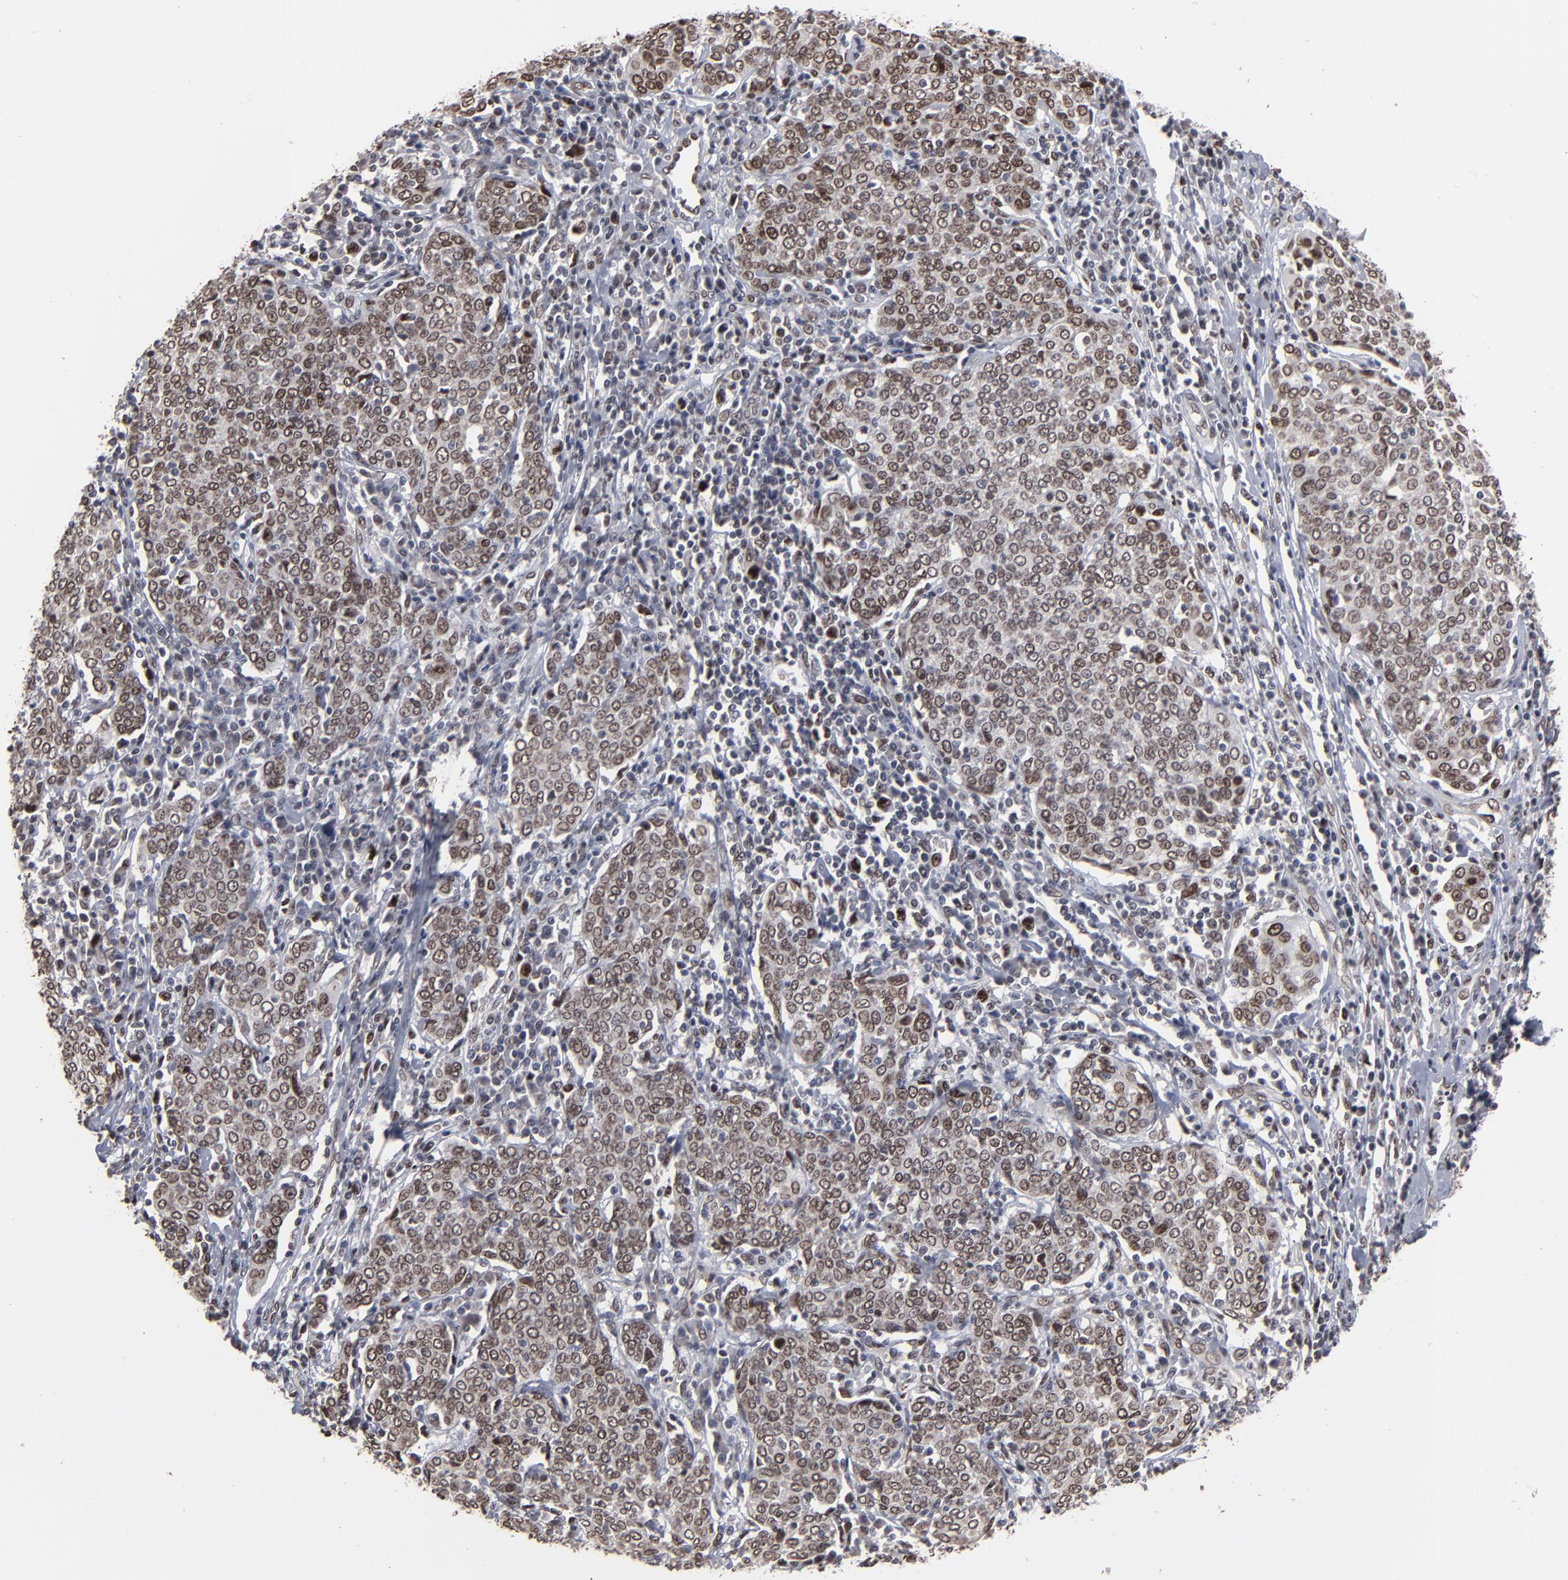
{"staining": {"intensity": "moderate", "quantity": "25%-75%", "location": "cytoplasmic/membranous,nuclear"}, "tissue": "cervical cancer", "cell_type": "Tumor cells", "image_type": "cancer", "snomed": [{"axis": "morphology", "description": "Squamous cell carcinoma, NOS"}, {"axis": "topography", "description": "Cervix"}], "caption": "The immunohistochemical stain shows moderate cytoplasmic/membranous and nuclear positivity in tumor cells of cervical cancer tissue.", "gene": "BAZ1A", "patient": {"sex": "female", "age": 40}}